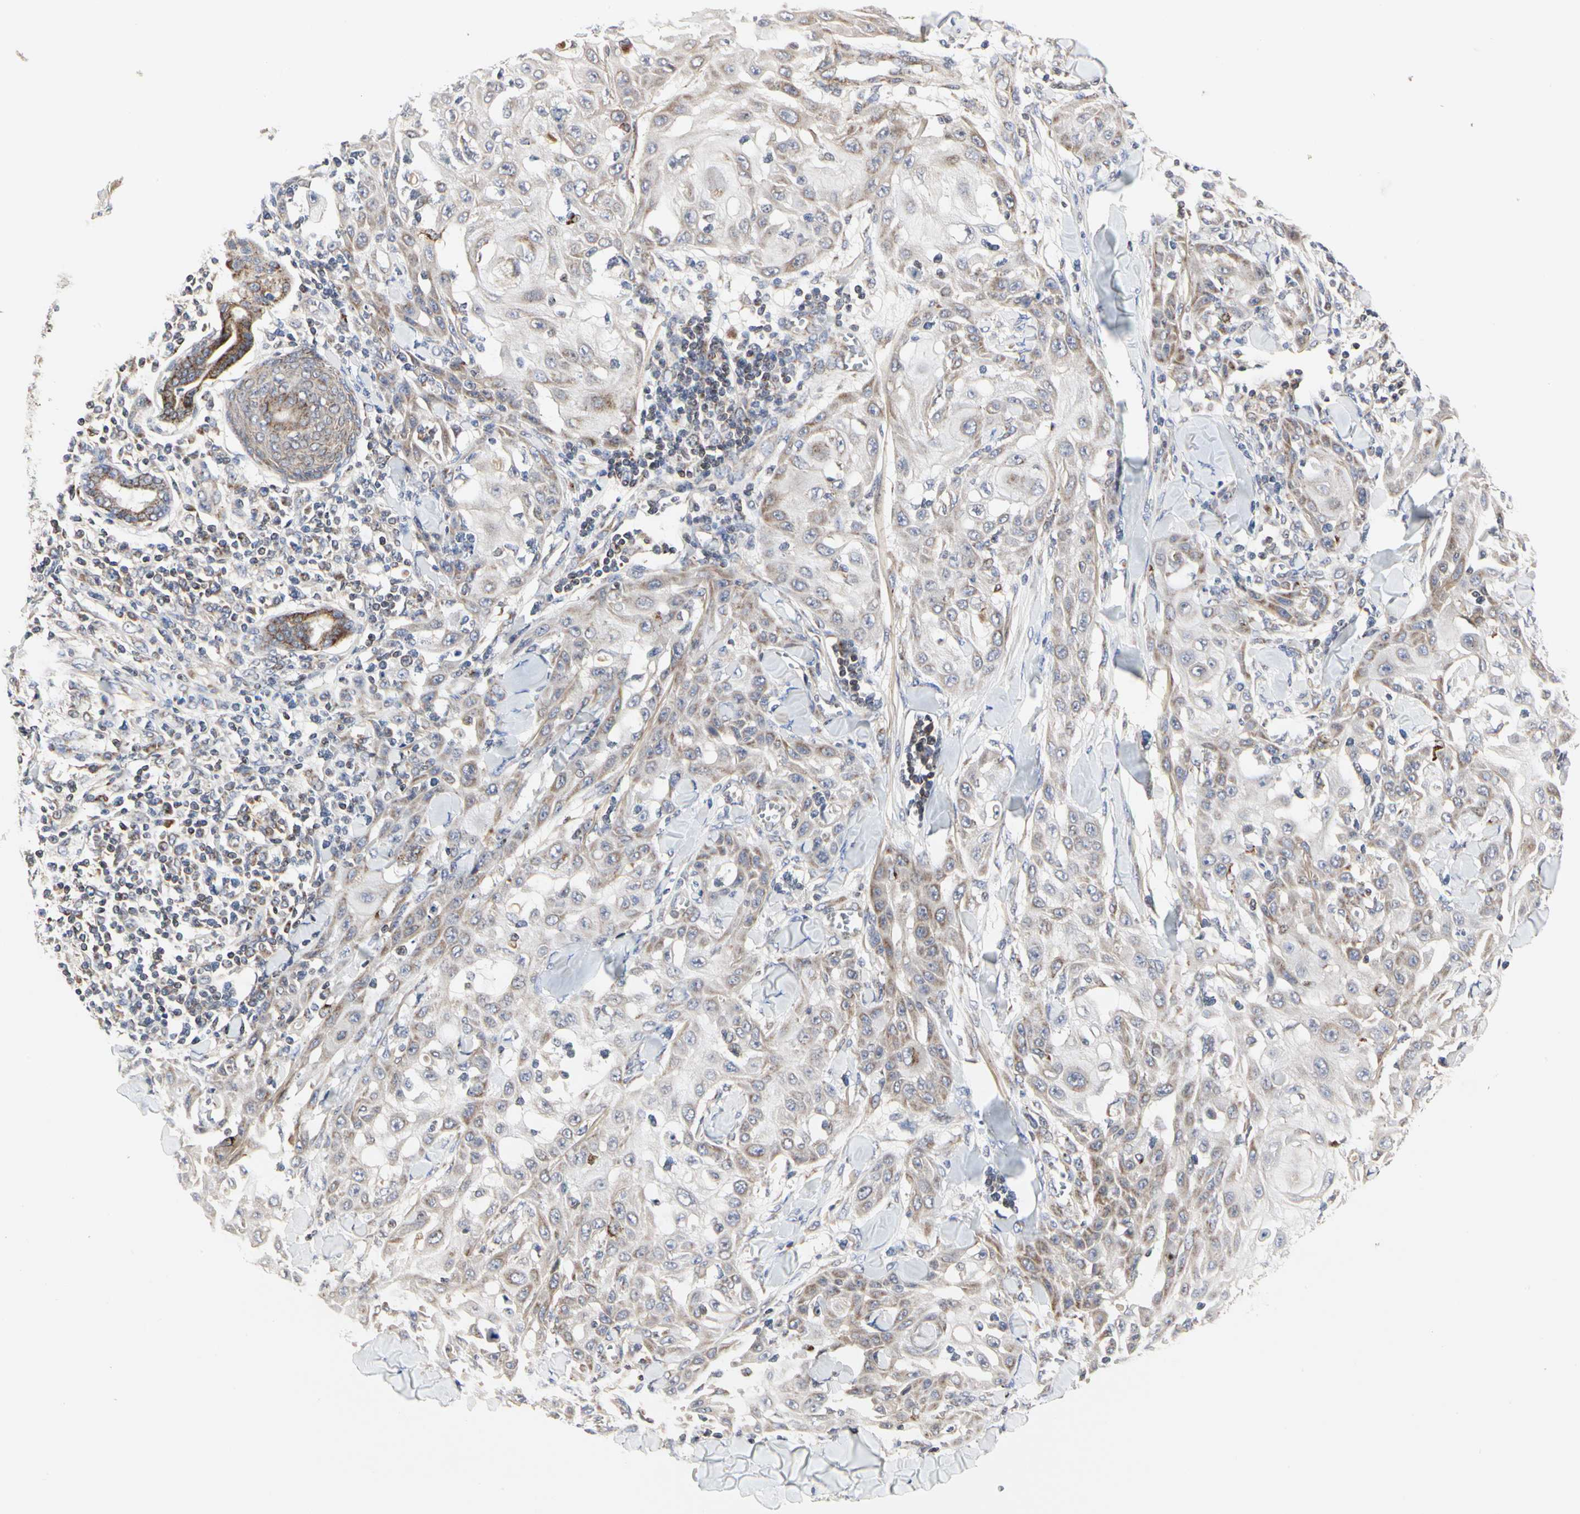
{"staining": {"intensity": "weak", "quantity": "25%-75%", "location": "cytoplasmic/membranous"}, "tissue": "skin cancer", "cell_type": "Tumor cells", "image_type": "cancer", "snomed": [{"axis": "morphology", "description": "Squamous cell carcinoma, NOS"}, {"axis": "topography", "description": "Skin"}], "caption": "Brown immunohistochemical staining in human skin cancer shows weak cytoplasmic/membranous expression in about 25%-75% of tumor cells.", "gene": "TSKU", "patient": {"sex": "male", "age": 24}}